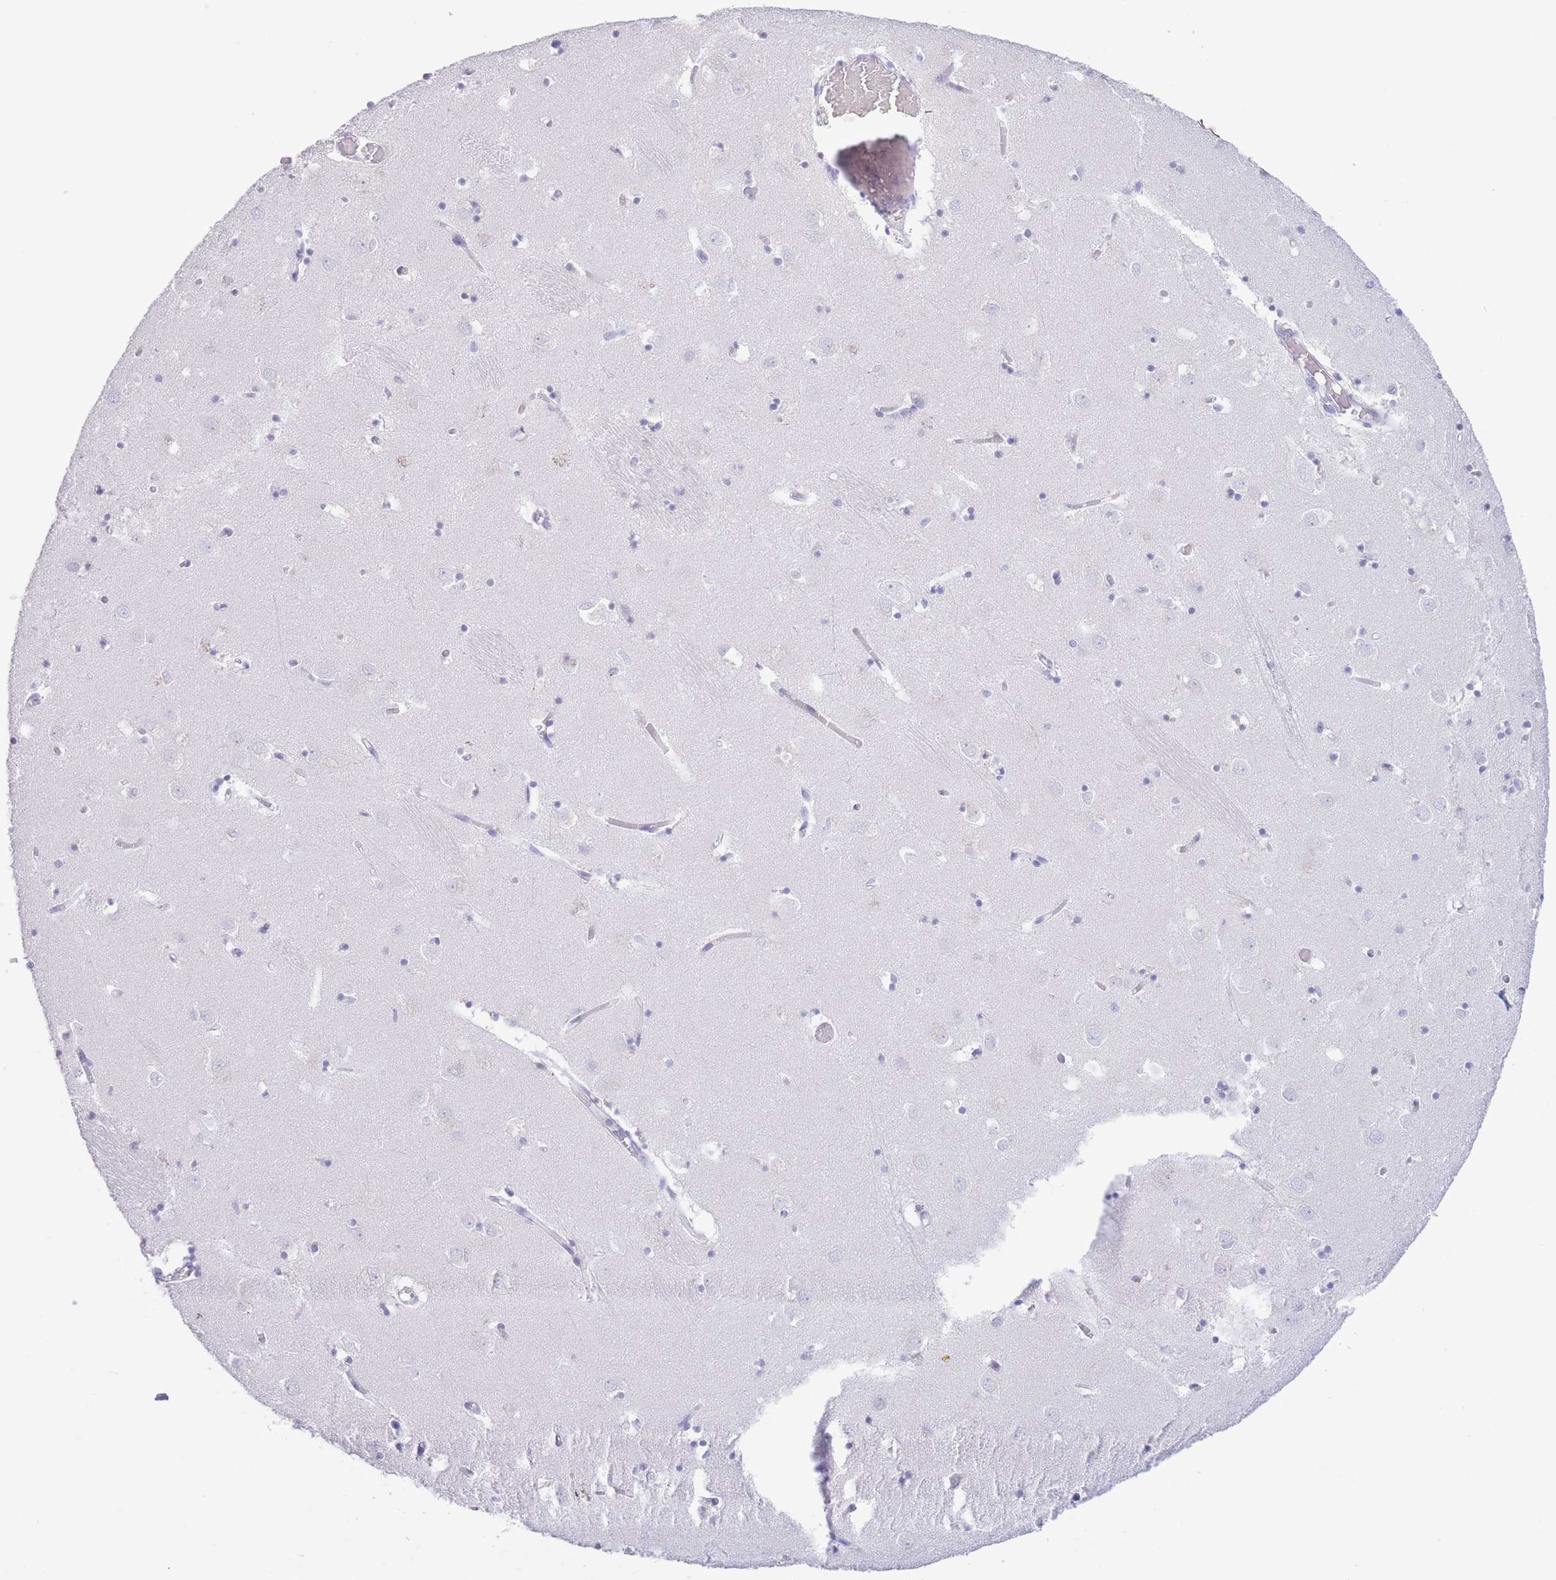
{"staining": {"intensity": "negative", "quantity": "none", "location": "none"}, "tissue": "caudate", "cell_type": "Glial cells", "image_type": "normal", "snomed": [{"axis": "morphology", "description": "Normal tissue, NOS"}, {"axis": "topography", "description": "Lateral ventricle wall"}], "caption": "IHC of unremarkable caudate shows no expression in glial cells.", "gene": "PKLR", "patient": {"sex": "male", "age": 70}}